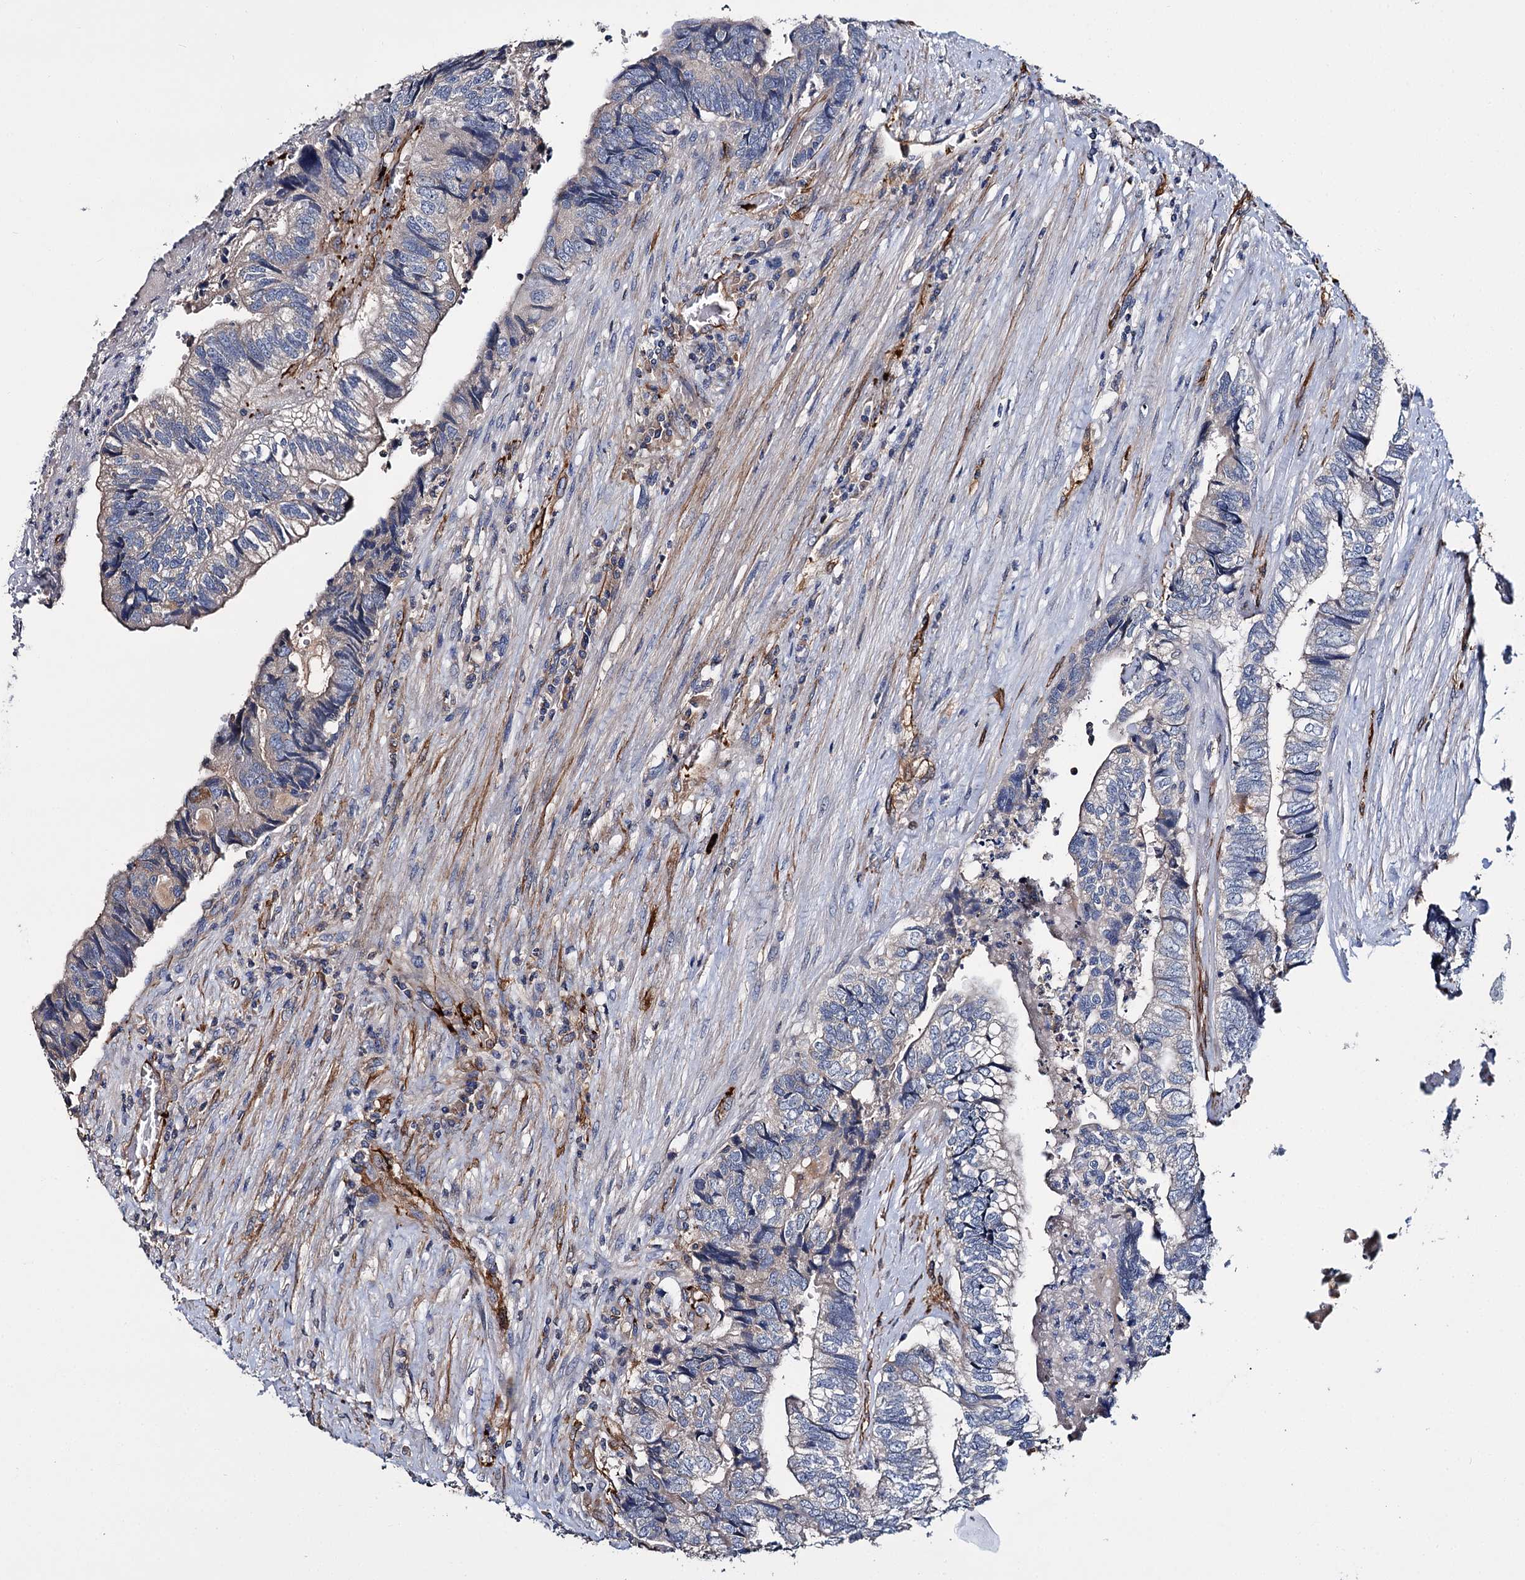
{"staining": {"intensity": "negative", "quantity": "none", "location": "none"}, "tissue": "colorectal cancer", "cell_type": "Tumor cells", "image_type": "cancer", "snomed": [{"axis": "morphology", "description": "Adenocarcinoma, NOS"}, {"axis": "topography", "description": "Colon"}], "caption": "IHC image of neoplastic tissue: adenocarcinoma (colorectal) stained with DAB demonstrates no significant protein expression in tumor cells.", "gene": "CACNA1C", "patient": {"sex": "female", "age": 67}}